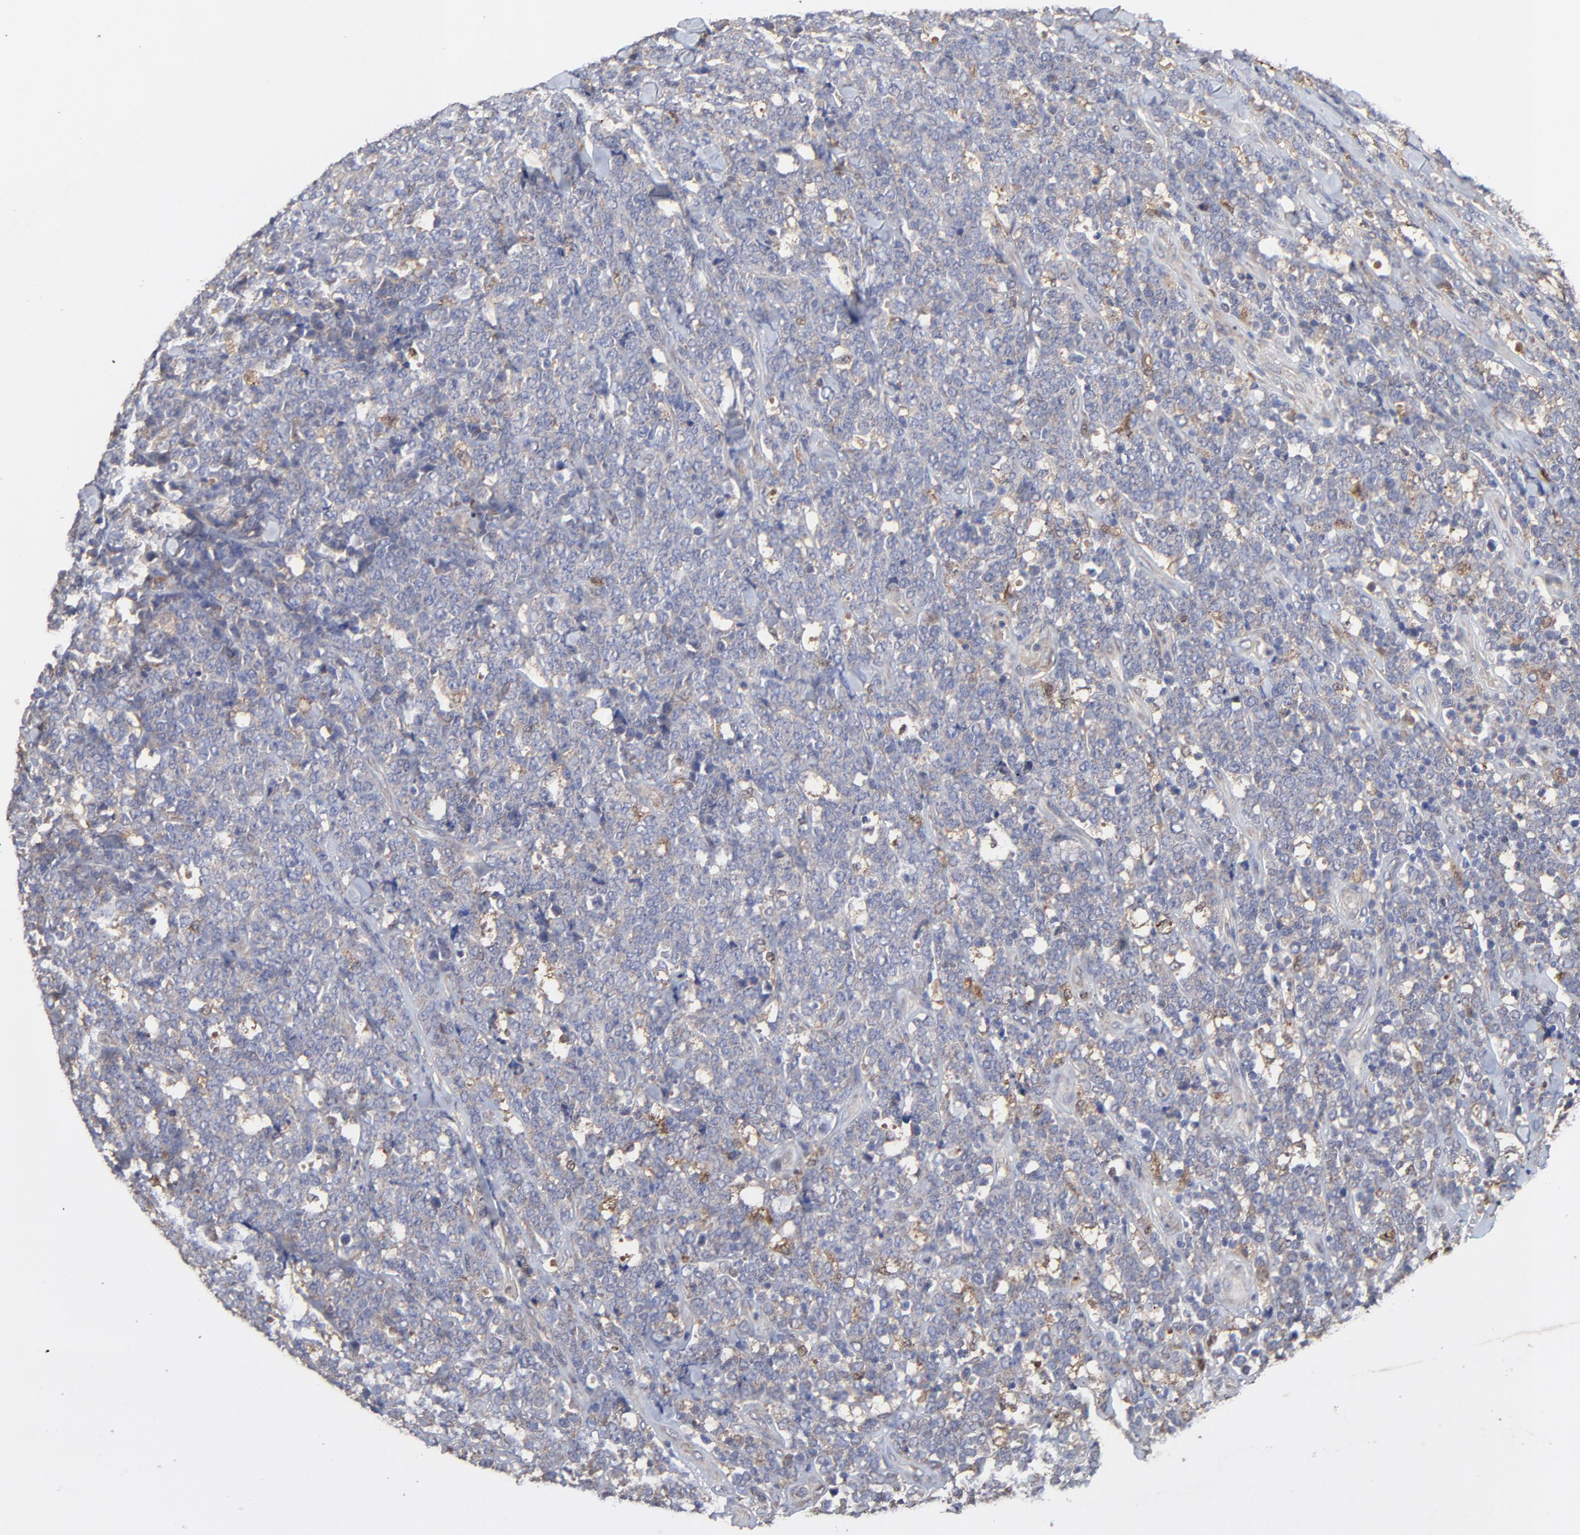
{"staining": {"intensity": "negative", "quantity": "none", "location": "none"}, "tissue": "lymphoma", "cell_type": "Tumor cells", "image_type": "cancer", "snomed": [{"axis": "morphology", "description": "Malignant lymphoma, non-Hodgkin's type, High grade"}, {"axis": "topography", "description": "Small intestine"}, {"axis": "topography", "description": "Colon"}], "caption": "Immunohistochemistry (IHC) of lymphoma reveals no expression in tumor cells.", "gene": "LGALS3", "patient": {"sex": "male", "age": 8}}